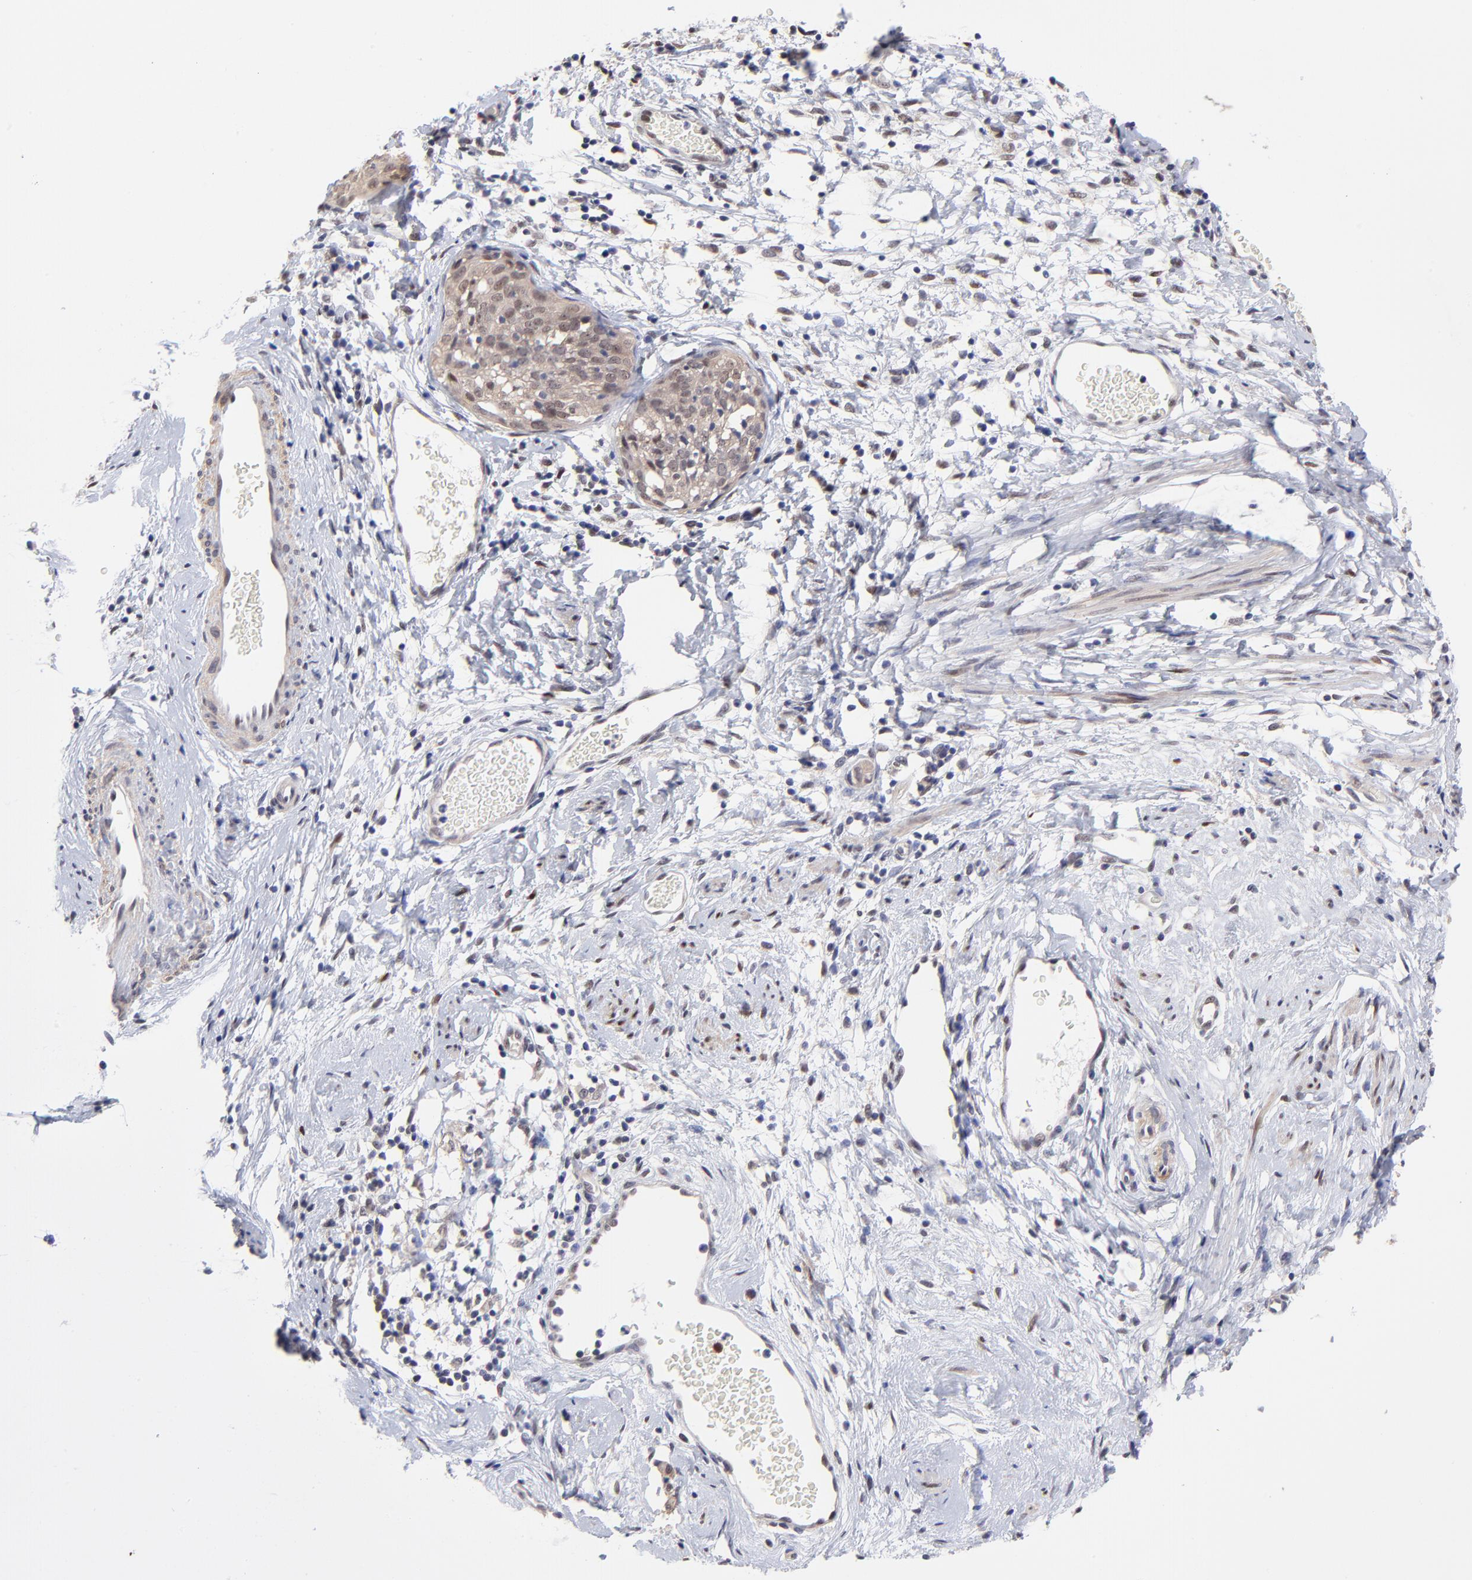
{"staining": {"intensity": "moderate", "quantity": ">75%", "location": "cytoplasmic/membranous"}, "tissue": "cervical cancer", "cell_type": "Tumor cells", "image_type": "cancer", "snomed": [{"axis": "morphology", "description": "Normal tissue, NOS"}, {"axis": "morphology", "description": "Squamous cell carcinoma, NOS"}, {"axis": "topography", "description": "Cervix"}], "caption": "High-power microscopy captured an IHC photomicrograph of cervical squamous cell carcinoma, revealing moderate cytoplasmic/membranous staining in approximately >75% of tumor cells.", "gene": "UBE2E3", "patient": {"sex": "female", "age": 67}}